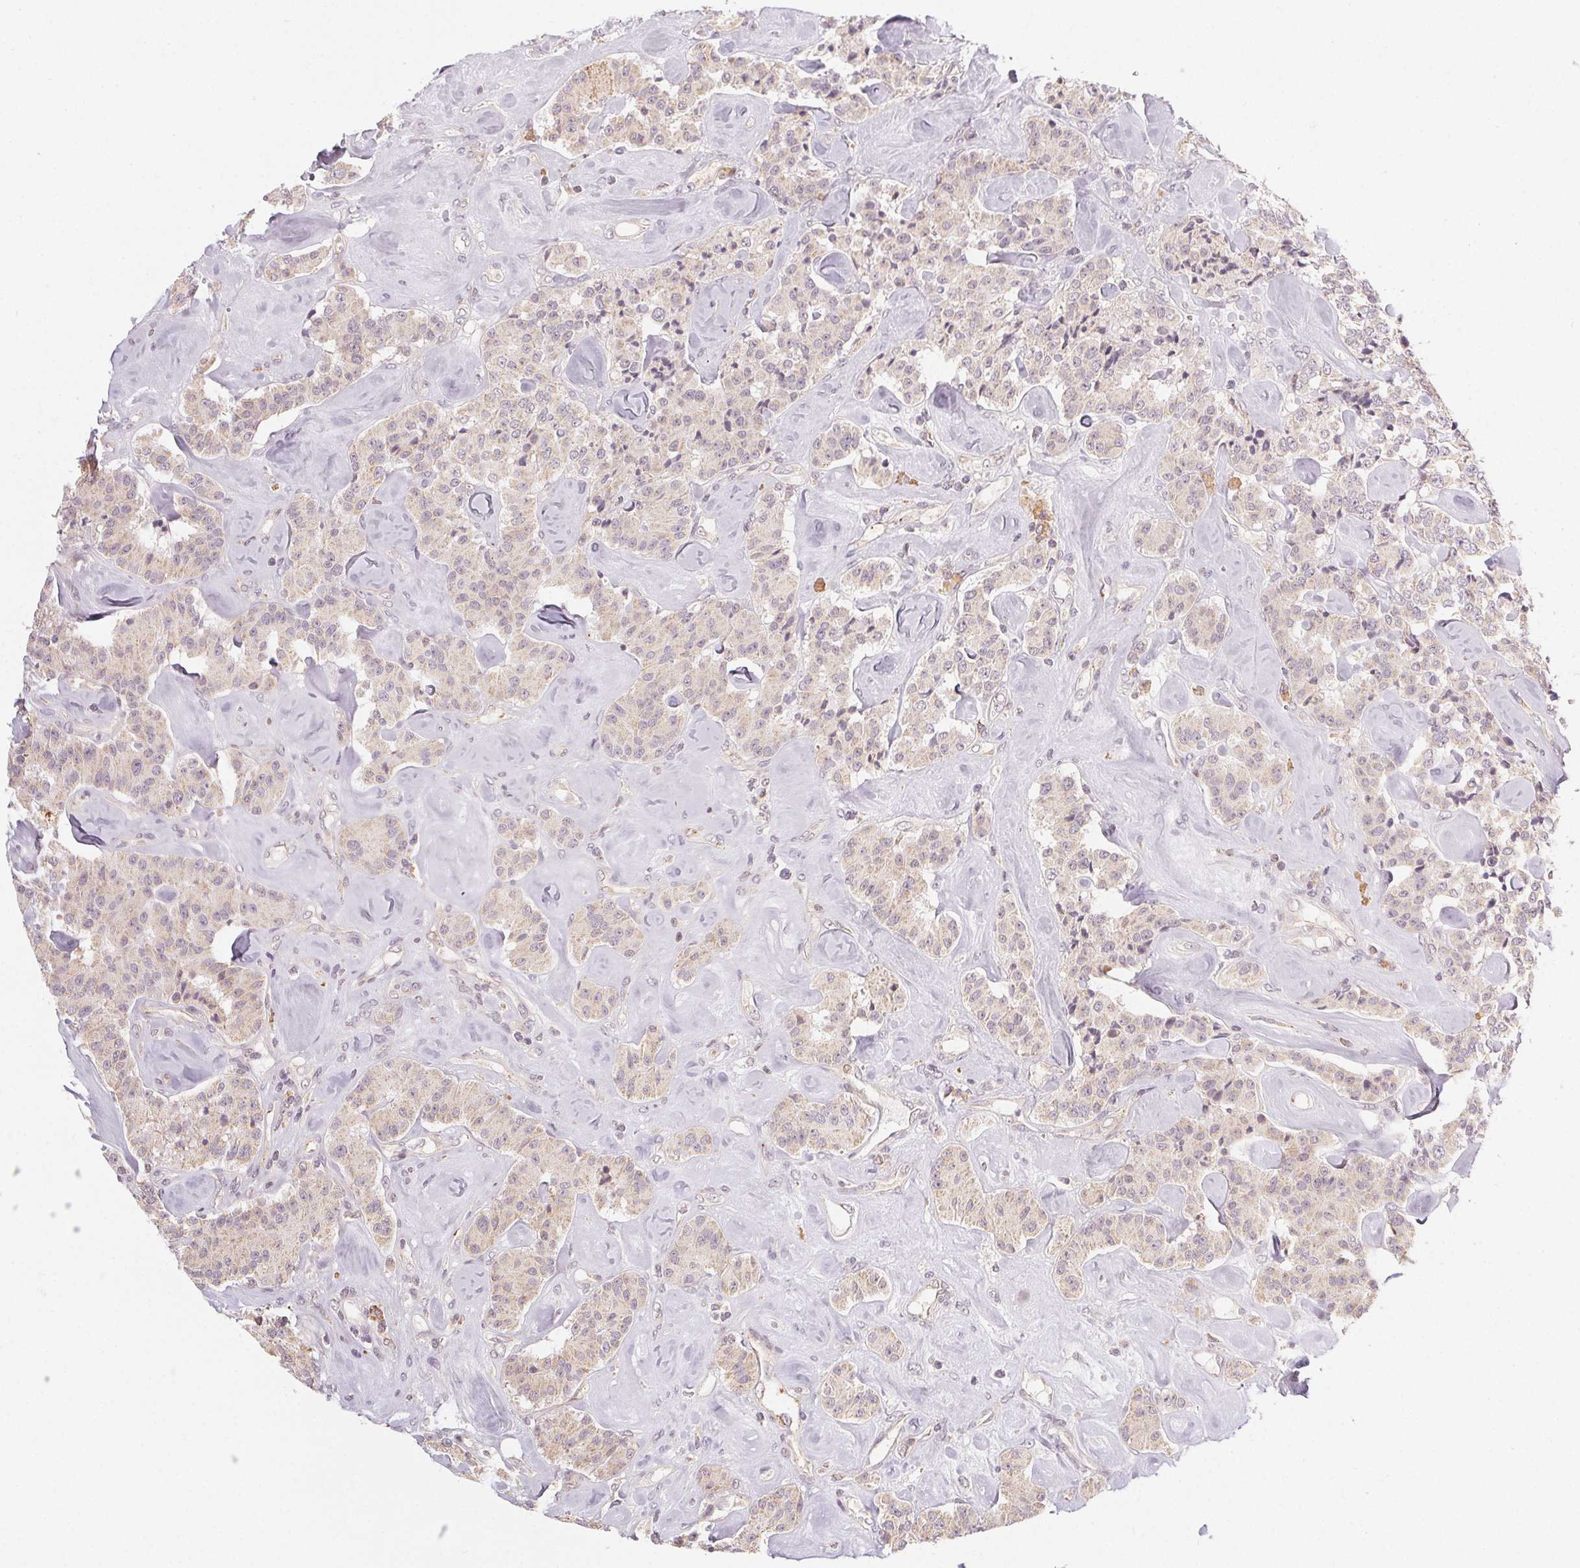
{"staining": {"intensity": "weak", "quantity": "25%-75%", "location": "cytoplasmic/membranous"}, "tissue": "carcinoid", "cell_type": "Tumor cells", "image_type": "cancer", "snomed": [{"axis": "morphology", "description": "Carcinoid, malignant, NOS"}, {"axis": "topography", "description": "Pancreas"}], "caption": "A micrograph of human carcinoid stained for a protein displays weak cytoplasmic/membranous brown staining in tumor cells.", "gene": "NCOA4", "patient": {"sex": "male", "age": 41}}